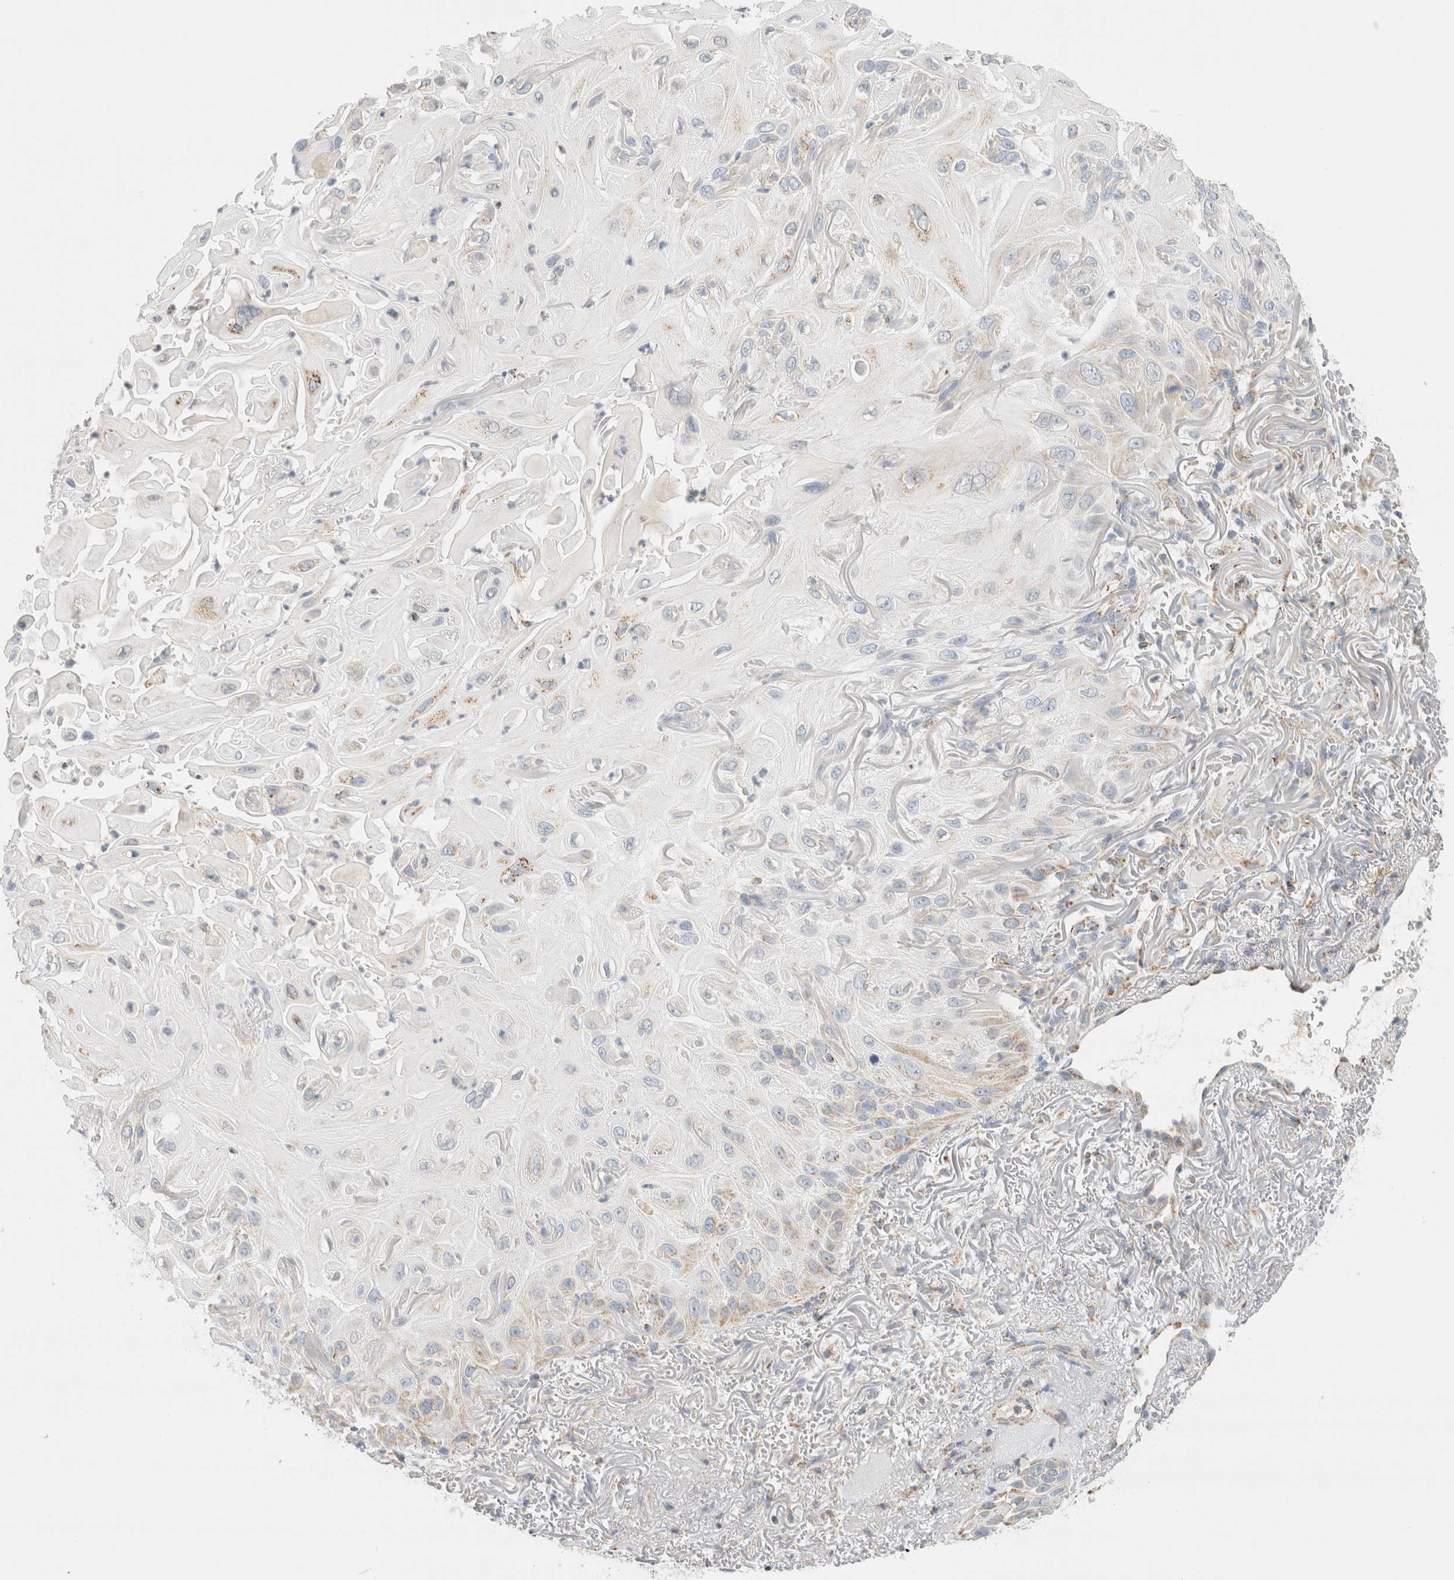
{"staining": {"intensity": "weak", "quantity": "<25%", "location": "cytoplasmic/membranous"}, "tissue": "skin cancer", "cell_type": "Tumor cells", "image_type": "cancer", "snomed": [{"axis": "morphology", "description": "Squamous cell carcinoma, NOS"}, {"axis": "topography", "description": "Skin"}], "caption": "A photomicrograph of skin squamous cell carcinoma stained for a protein shows no brown staining in tumor cells.", "gene": "HDHD3", "patient": {"sex": "female", "age": 77}}